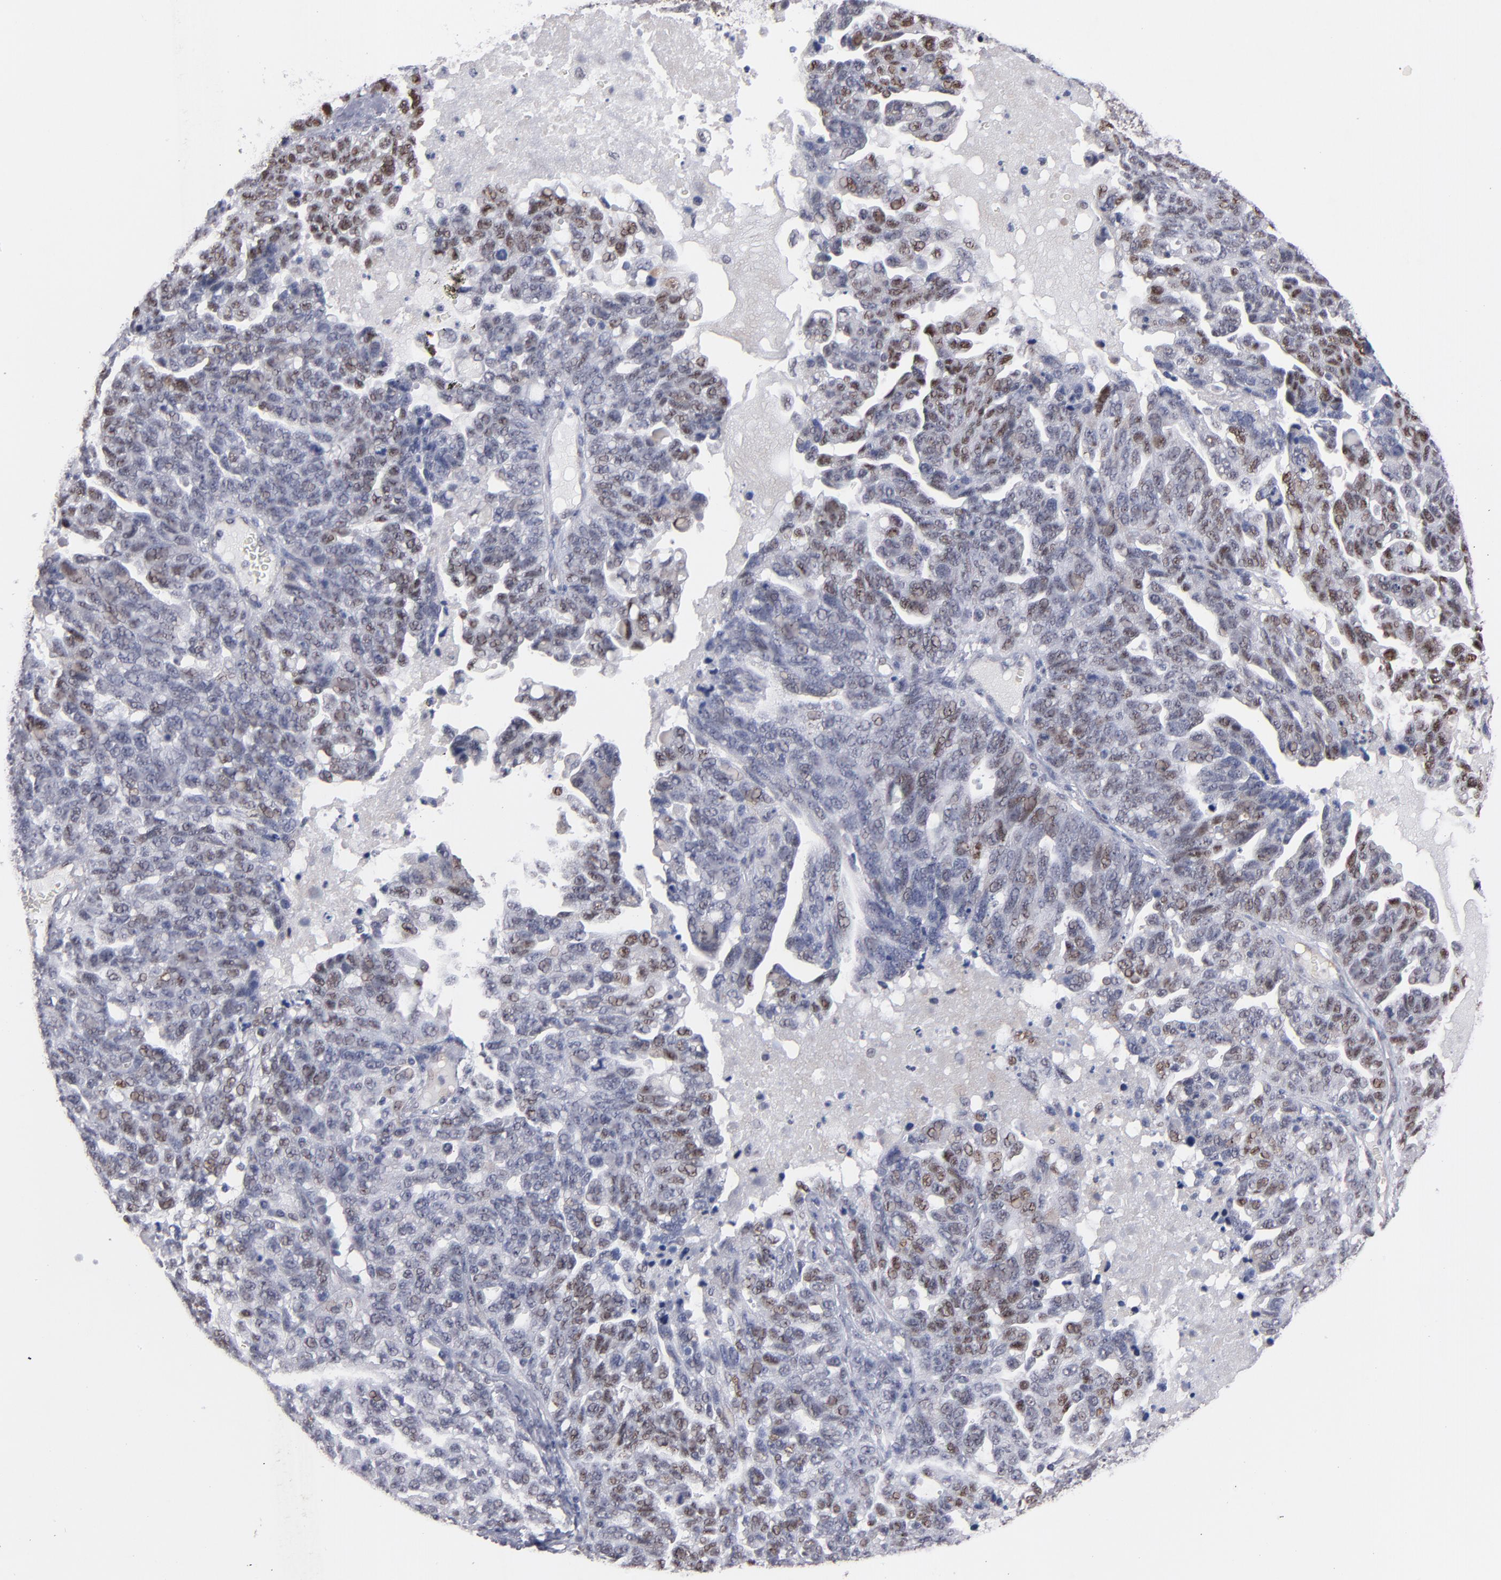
{"staining": {"intensity": "moderate", "quantity": "<25%", "location": "nuclear"}, "tissue": "ovarian cancer", "cell_type": "Tumor cells", "image_type": "cancer", "snomed": [{"axis": "morphology", "description": "Cystadenocarcinoma, serous, NOS"}, {"axis": "topography", "description": "Ovary"}], "caption": "Approximately <25% of tumor cells in human ovarian serous cystadenocarcinoma show moderate nuclear protein staining as visualized by brown immunohistochemical staining.", "gene": "MN1", "patient": {"sex": "female", "age": 71}}